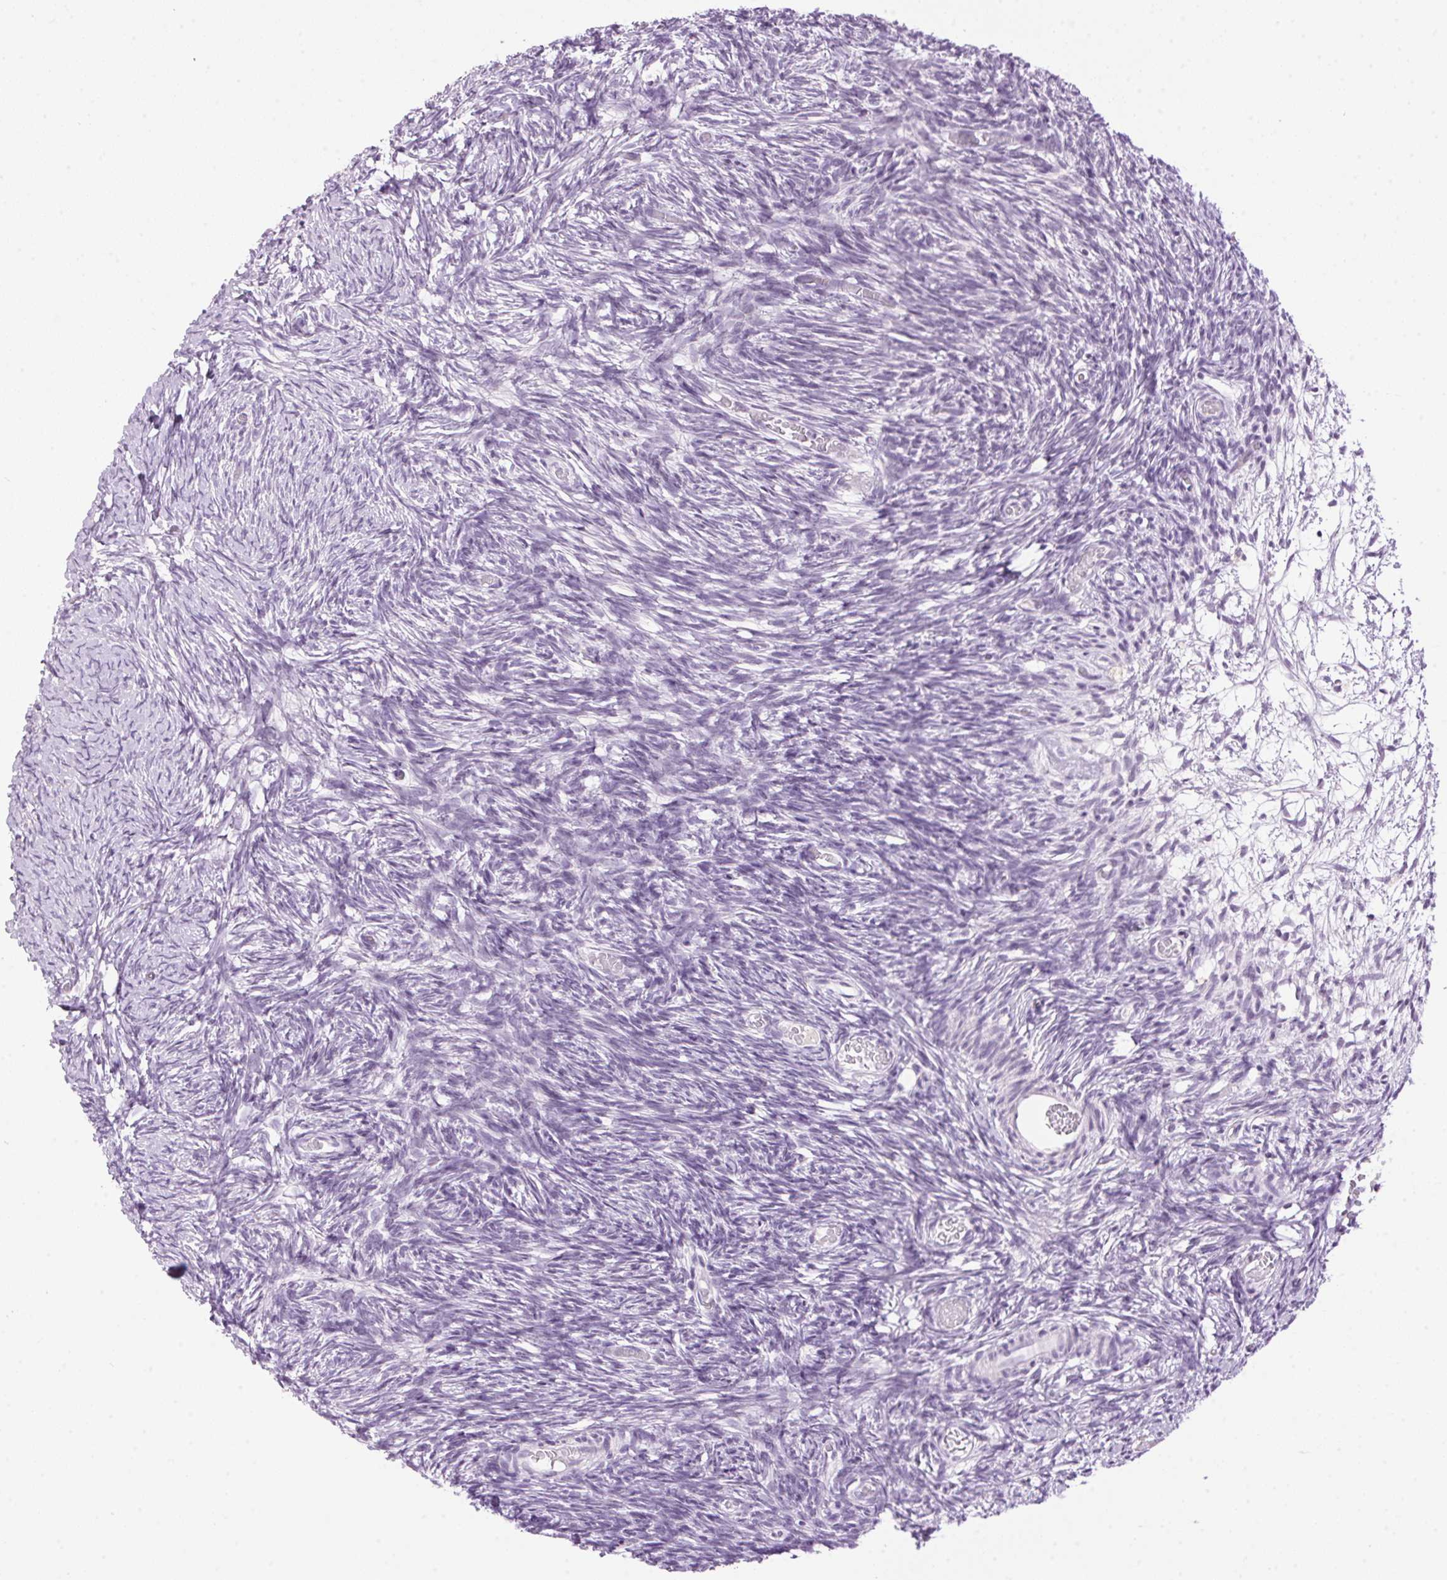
{"staining": {"intensity": "negative", "quantity": "none", "location": "none"}, "tissue": "ovary", "cell_type": "Follicle cells", "image_type": "normal", "snomed": [{"axis": "morphology", "description": "Normal tissue, NOS"}, {"axis": "topography", "description": "Ovary"}], "caption": "The image shows no significant expression in follicle cells of ovary. (DAB IHC visualized using brightfield microscopy, high magnification).", "gene": "TMEM88B", "patient": {"sex": "female", "age": 39}}